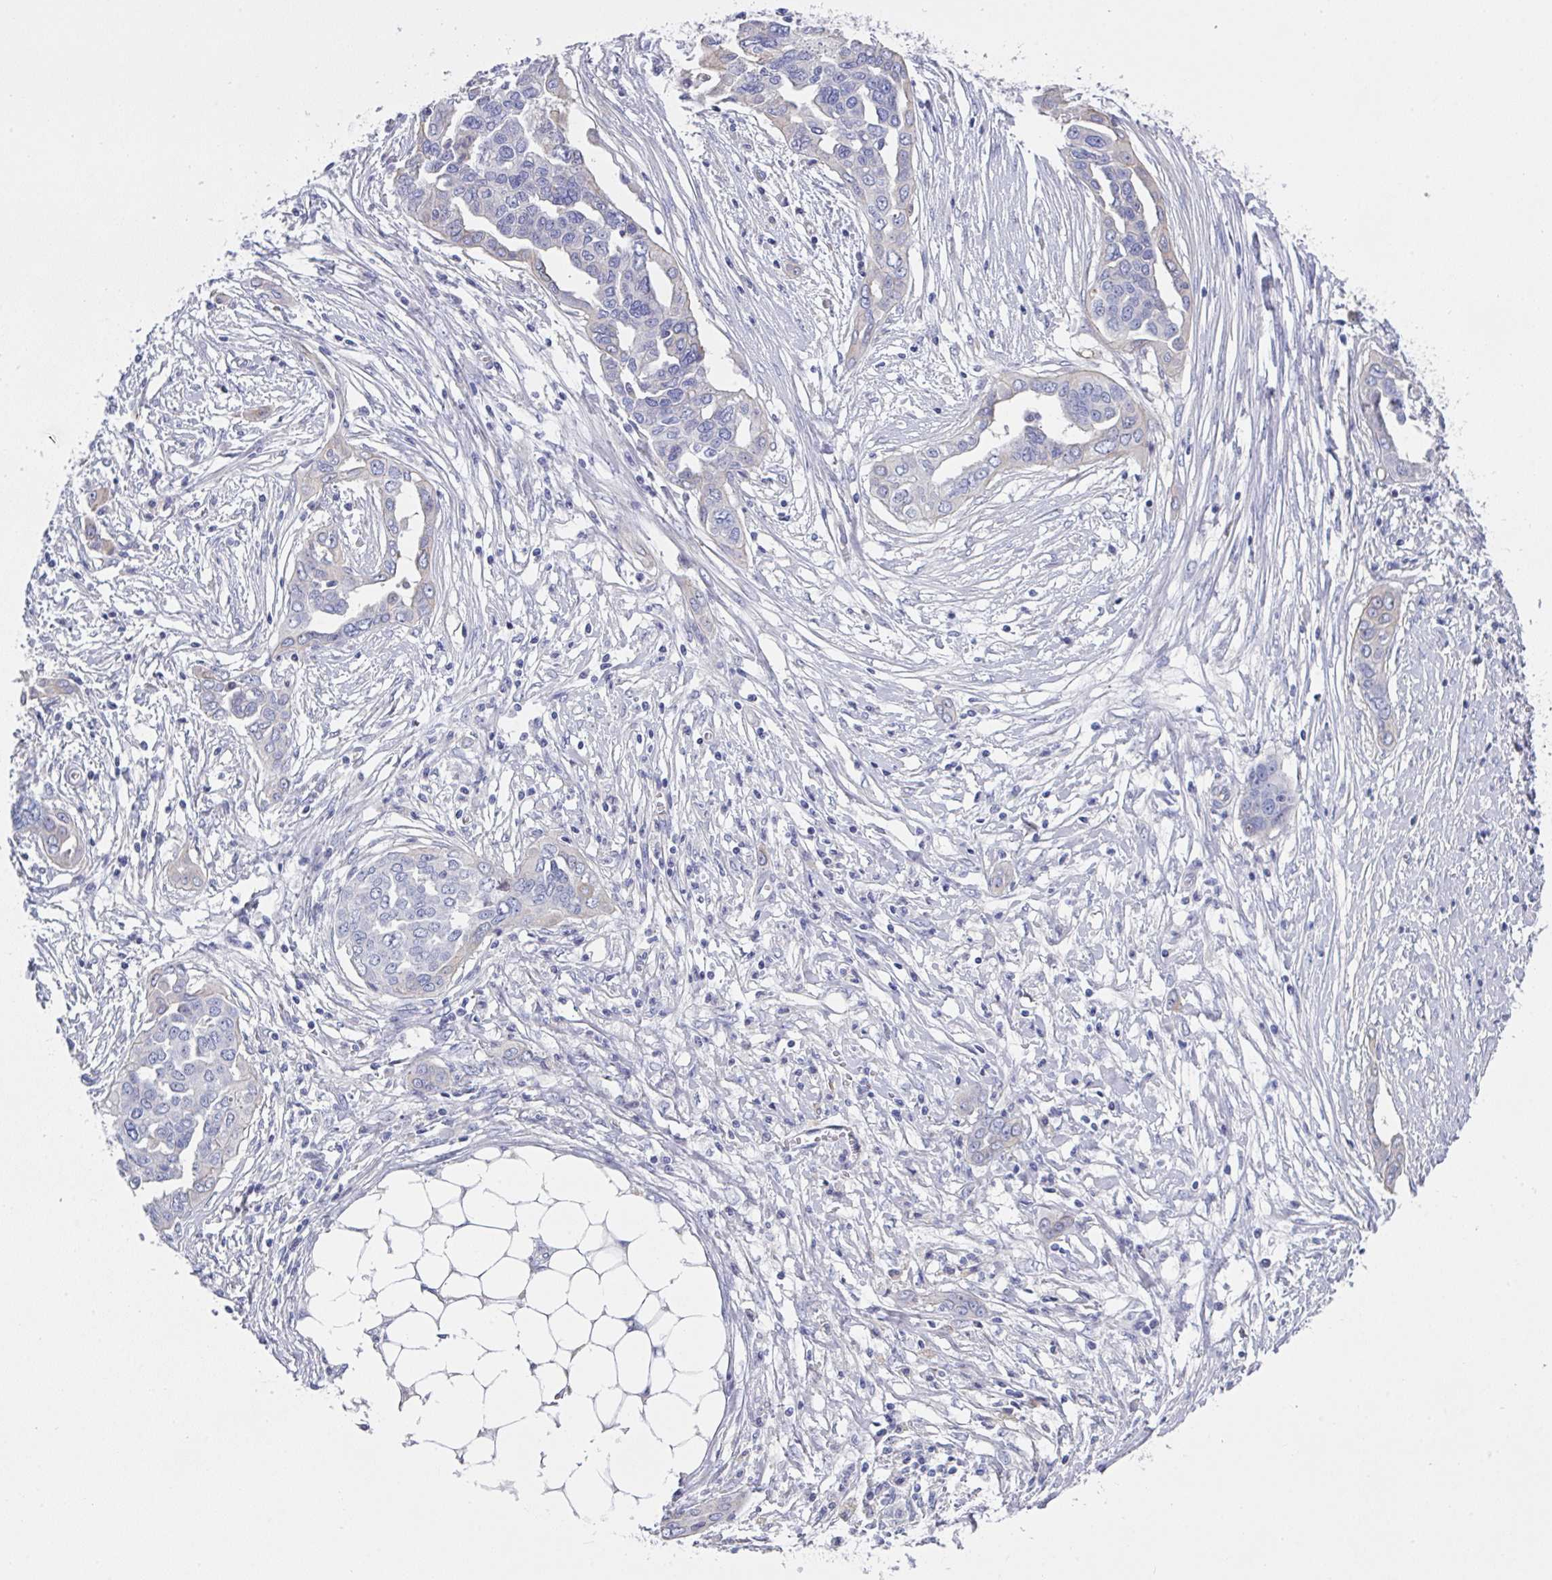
{"staining": {"intensity": "negative", "quantity": "none", "location": "none"}, "tissue": "ovarian cancer", "cell_type": "Tumor cells", "image_type": "cancer", "snomed": [{"axis": "morphology", "description": "Cystadenocarcinoma, serous, NOS"}, {"axis": "topography", "description": "Ovary"}], "caption": "This is a histopathology image of IHC staining of ovarian serous cystadenocarcinoma, which shows no positivity in tumor cells. (DAB (3,3'-diaminobenzidine) immunohistochemistry visualized using brightfield microscopy, high magnification).", "gene": "FBXO47", "patient": {"sex": "female", "age": 59}}